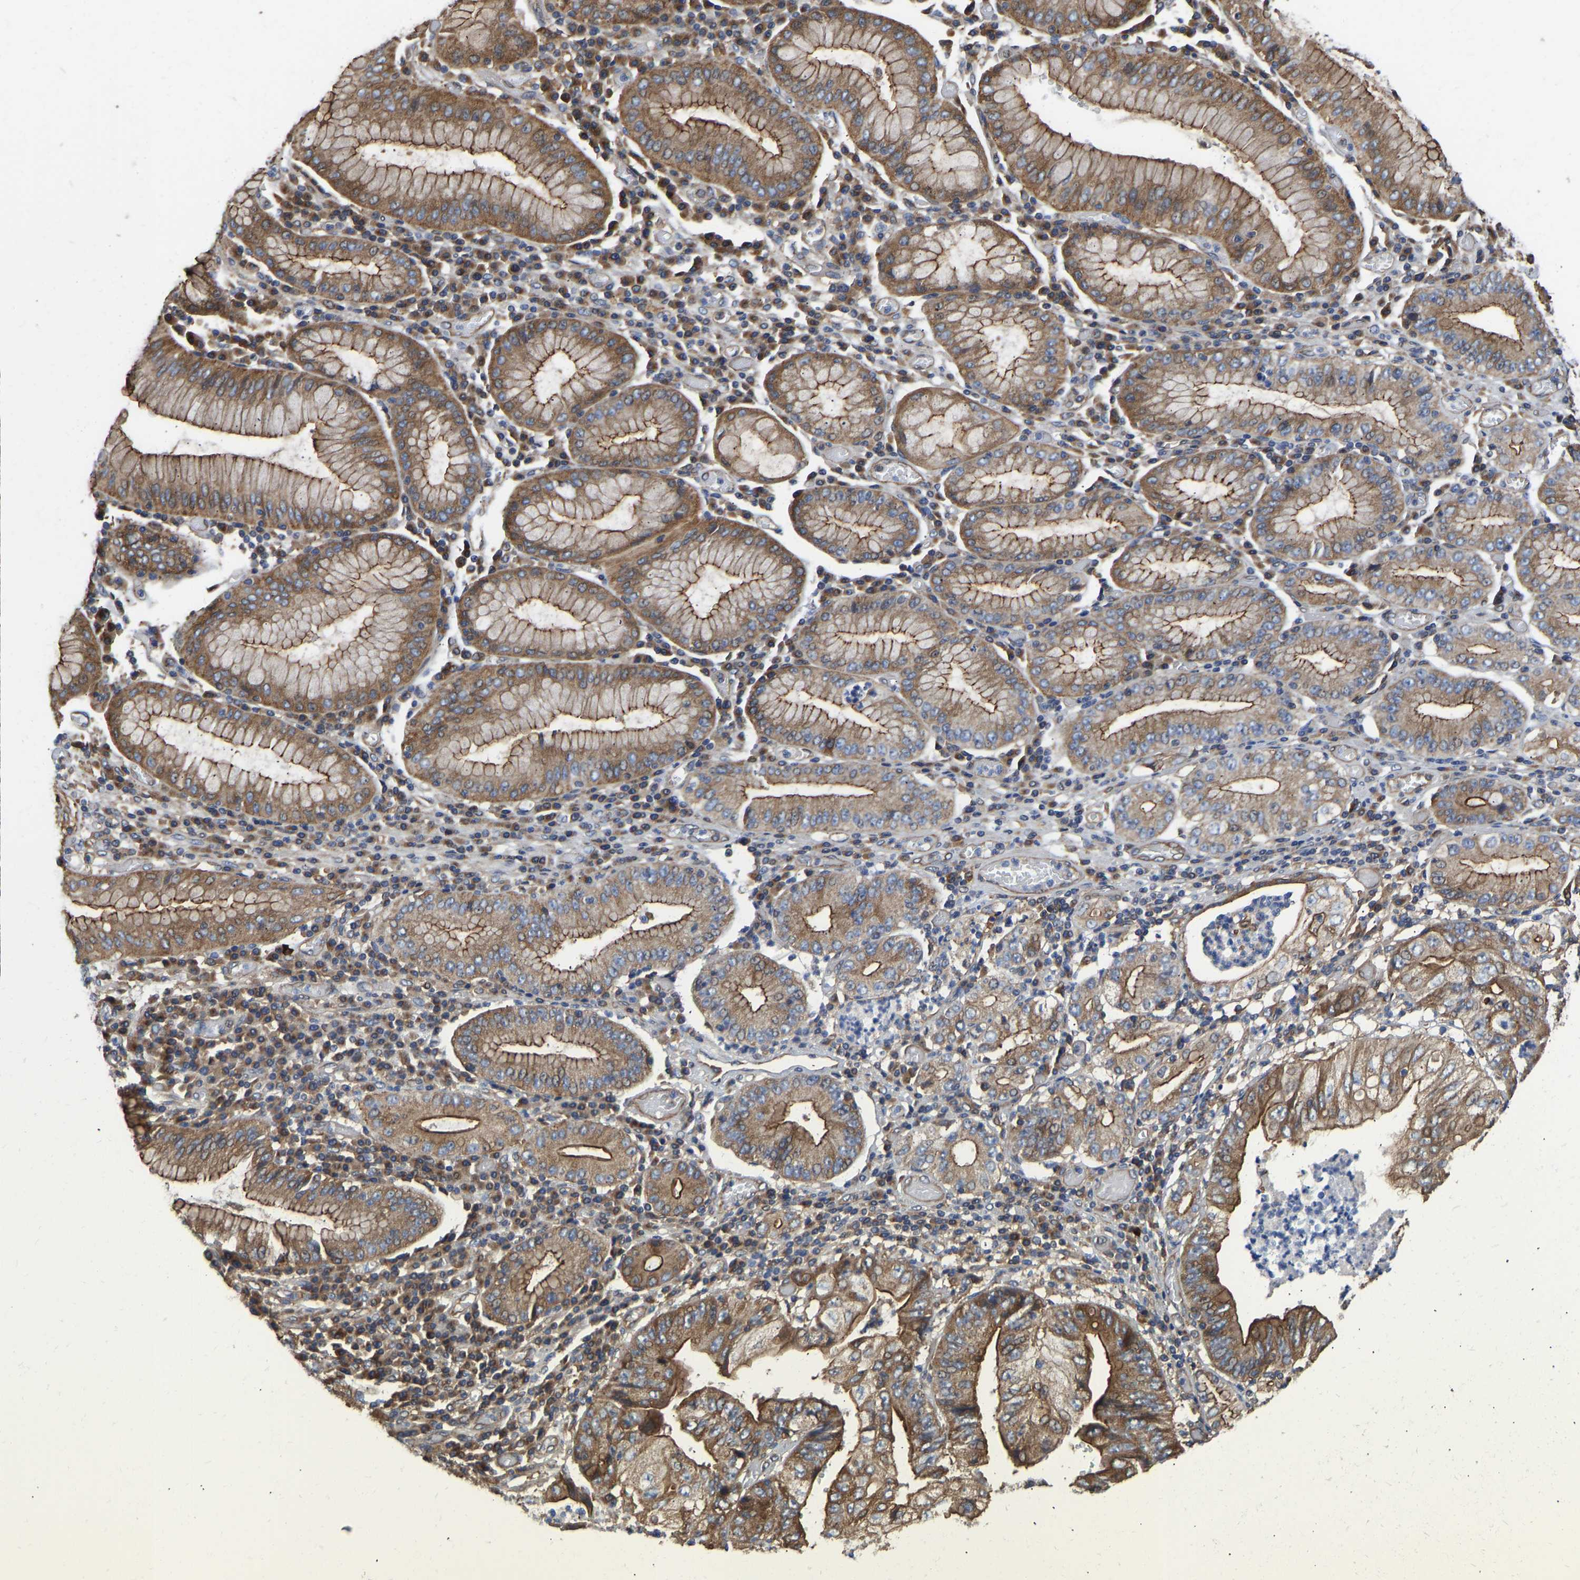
{"staining": {"intensity": "moderate", "quantity": ">75%", "location": "cytoplasmic/membranous"}, "tissue": "stomach cancer", "cell_type": "Tumor cells", "image_type": "cancer", "snomed": [{"axis": "morphology", "description": "Adenocarcinoma, NOS"}, {"axis": "topography", "description": "Stomach"}], "caption": "The image displays immunohistochemical staining of stomach adenocarcinoma. There is moderate cytoplasmic/membranous expression is present in about >75% of tumor cells.", "gene": "FLNB", "patient": {"sex": "female", "age": 73}}